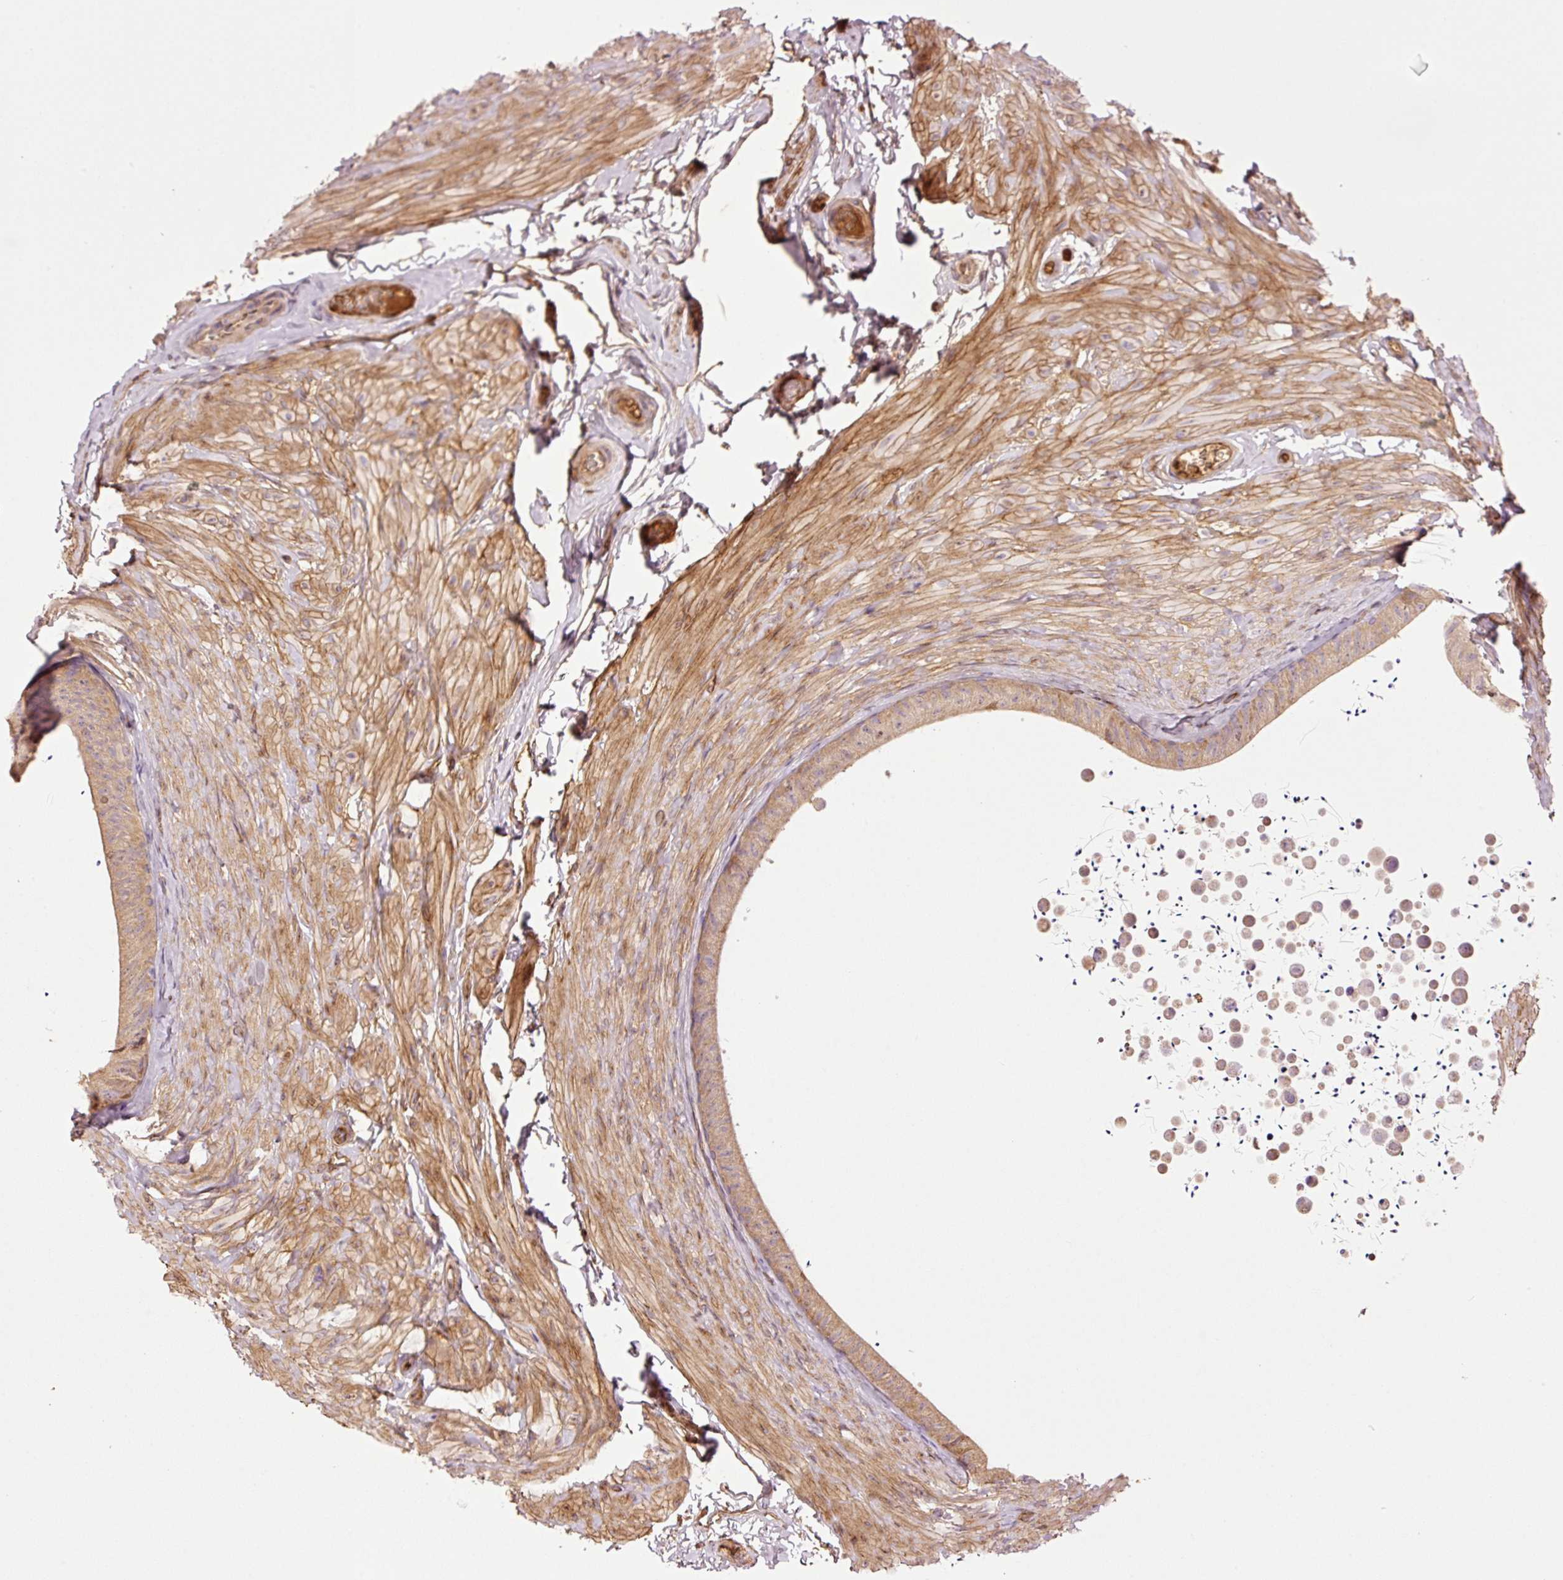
{"staining": {"intensity": "moderate", "quantity": ">75%", "location": "cytoplasmic/membranous"}, "tissue": "epididymis", "cell_type": "Glandular cells", "image_type": "normal", "snomed": [{"axis": "morphology", "description": "Normal tissue, NOS"}, {"axis": "topography", "description": "Epididymis, spermatic cord, NOS"}, {"axis": "topography", "description": "Epididymis"}], "caption": "This is an image of immunohistochemistry staining of benign epididymis, which shows moderate positivity in the cytoplasmic/membranous of glandular cells.", "gene": "NID2", "patient": {"sex": "male", "age": 31}}